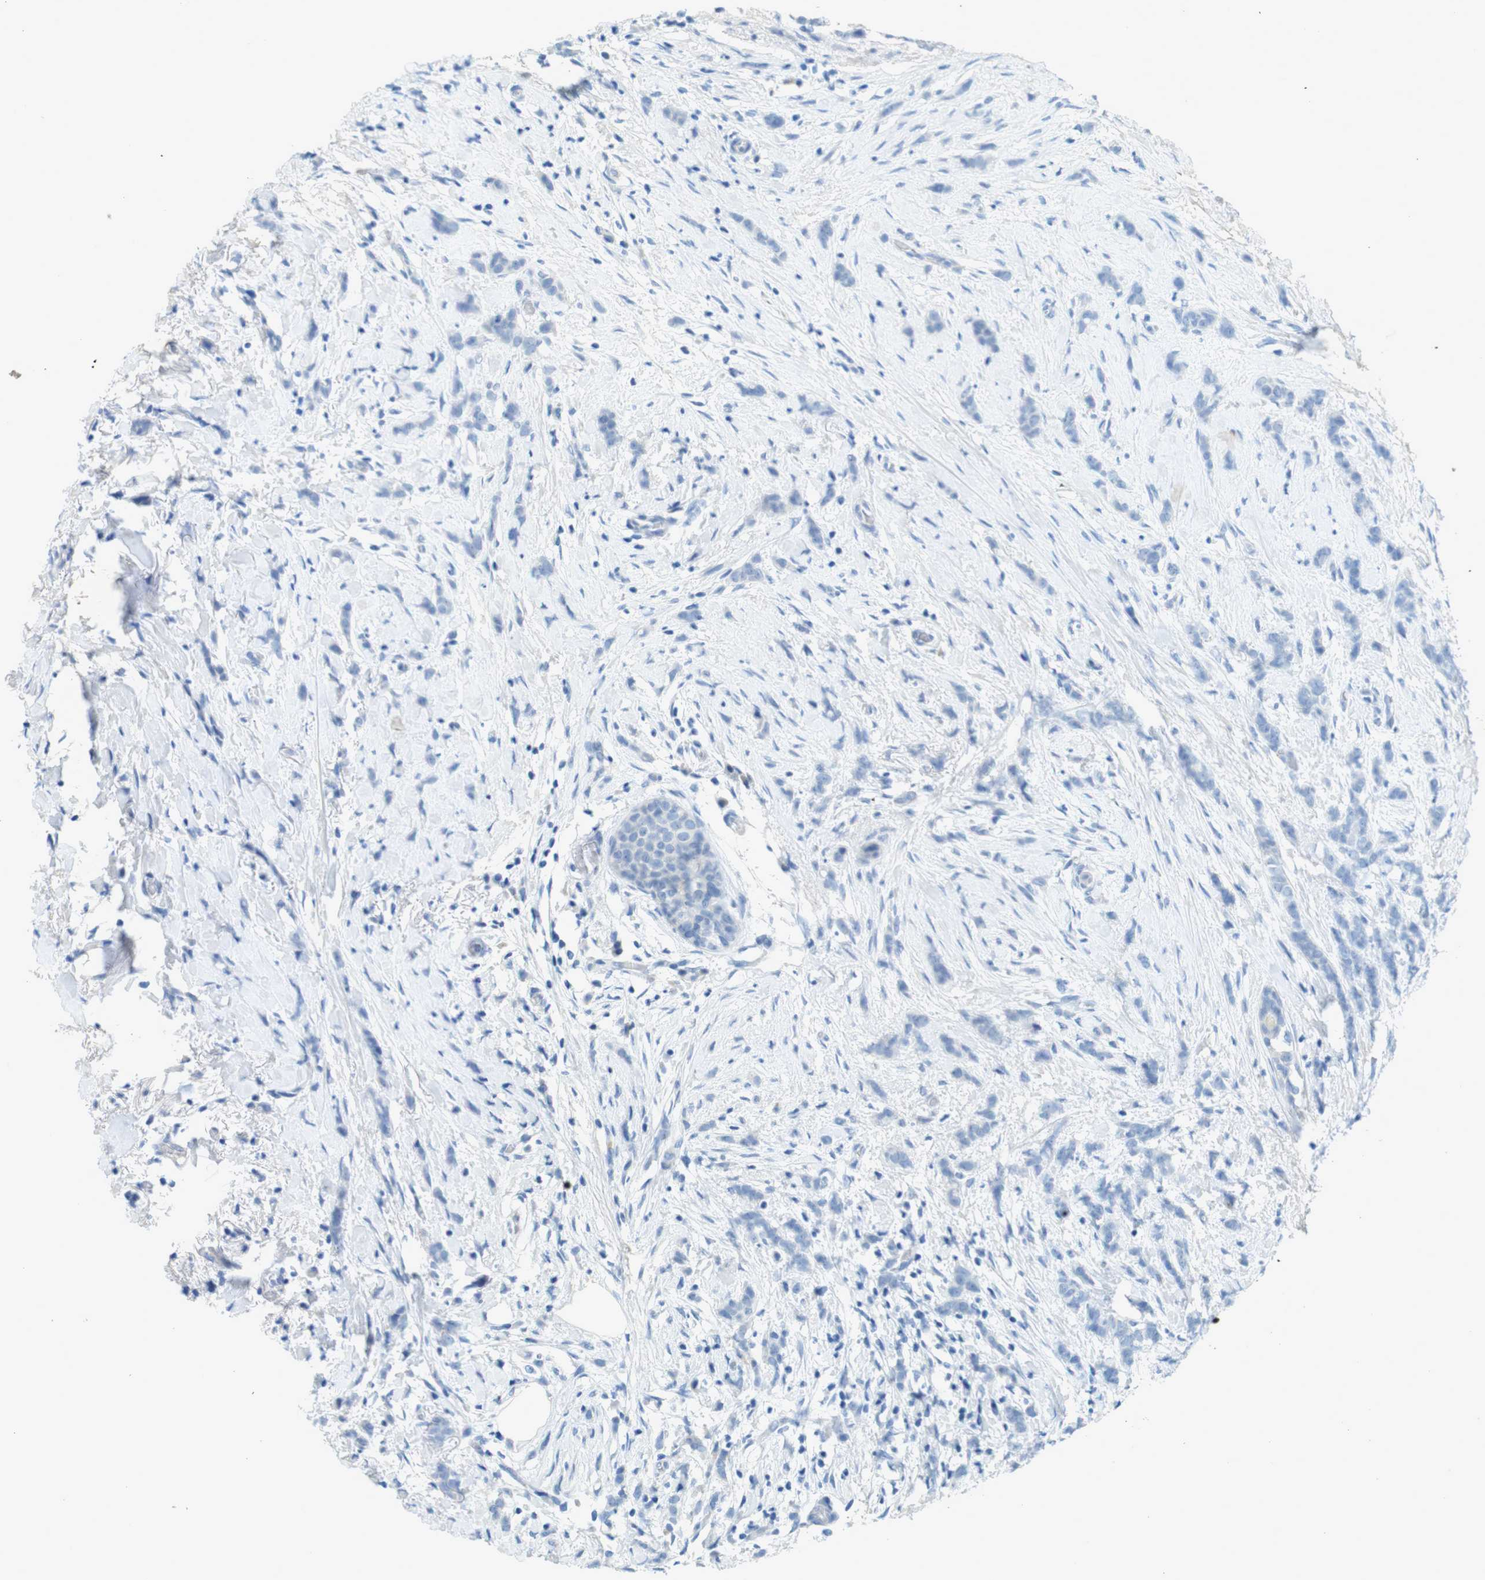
{"staining": {"intensity": "negative", "quantity": "none", "location": "none"}, "tissue": "breast cancer", "cell_type": "Tumor cells", "image_type": "cancer", "snomed": [{"axis": "morphology", "description": "Lobular carcinoma, in situ"}, {"axis": "morphology", "description": "Lobular carcinoma"}, {"axis": "topography", "description": "Breast"}], "caption": "Immunohistochemical staining of lobular carcinoma in situ (breast) reveals no significant positivity in tumor cells.", "gene": "CD320", "patient": {"sex": "female", "age": 41}}